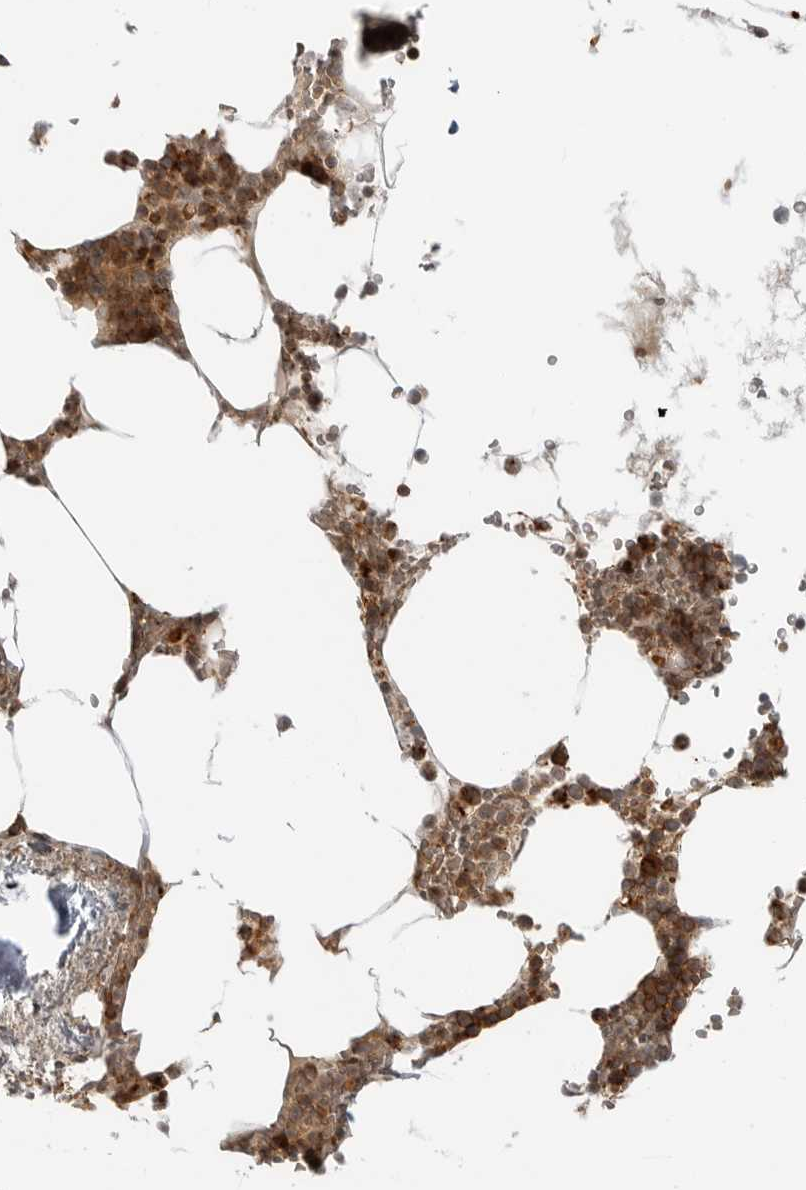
{"staining": {"intensity": "strong", "quantity": ">75%", "location": "cytoplasmic/membranous"}, "tissue": "bone marrow", "cell_type": "Hematopoietic cells", "image_type": "normal", "snomed": [{"axis": "morphology", "description": "Normal tissue, NOS"}, {"axis": "topography", "description": "Bone marrow"}], "caption": "IHC (DAB) staining of normal bone marrow displays strong cytoplasmic/membranous protein positivity in approximately >75% of hematopoietic cells. (Stains: DAB in brown, nuclei in blue, Microscopy: brightfield microscopy at high magnification).", "gene": "COPA", "patient": {"sex": "male", "age": 70}}